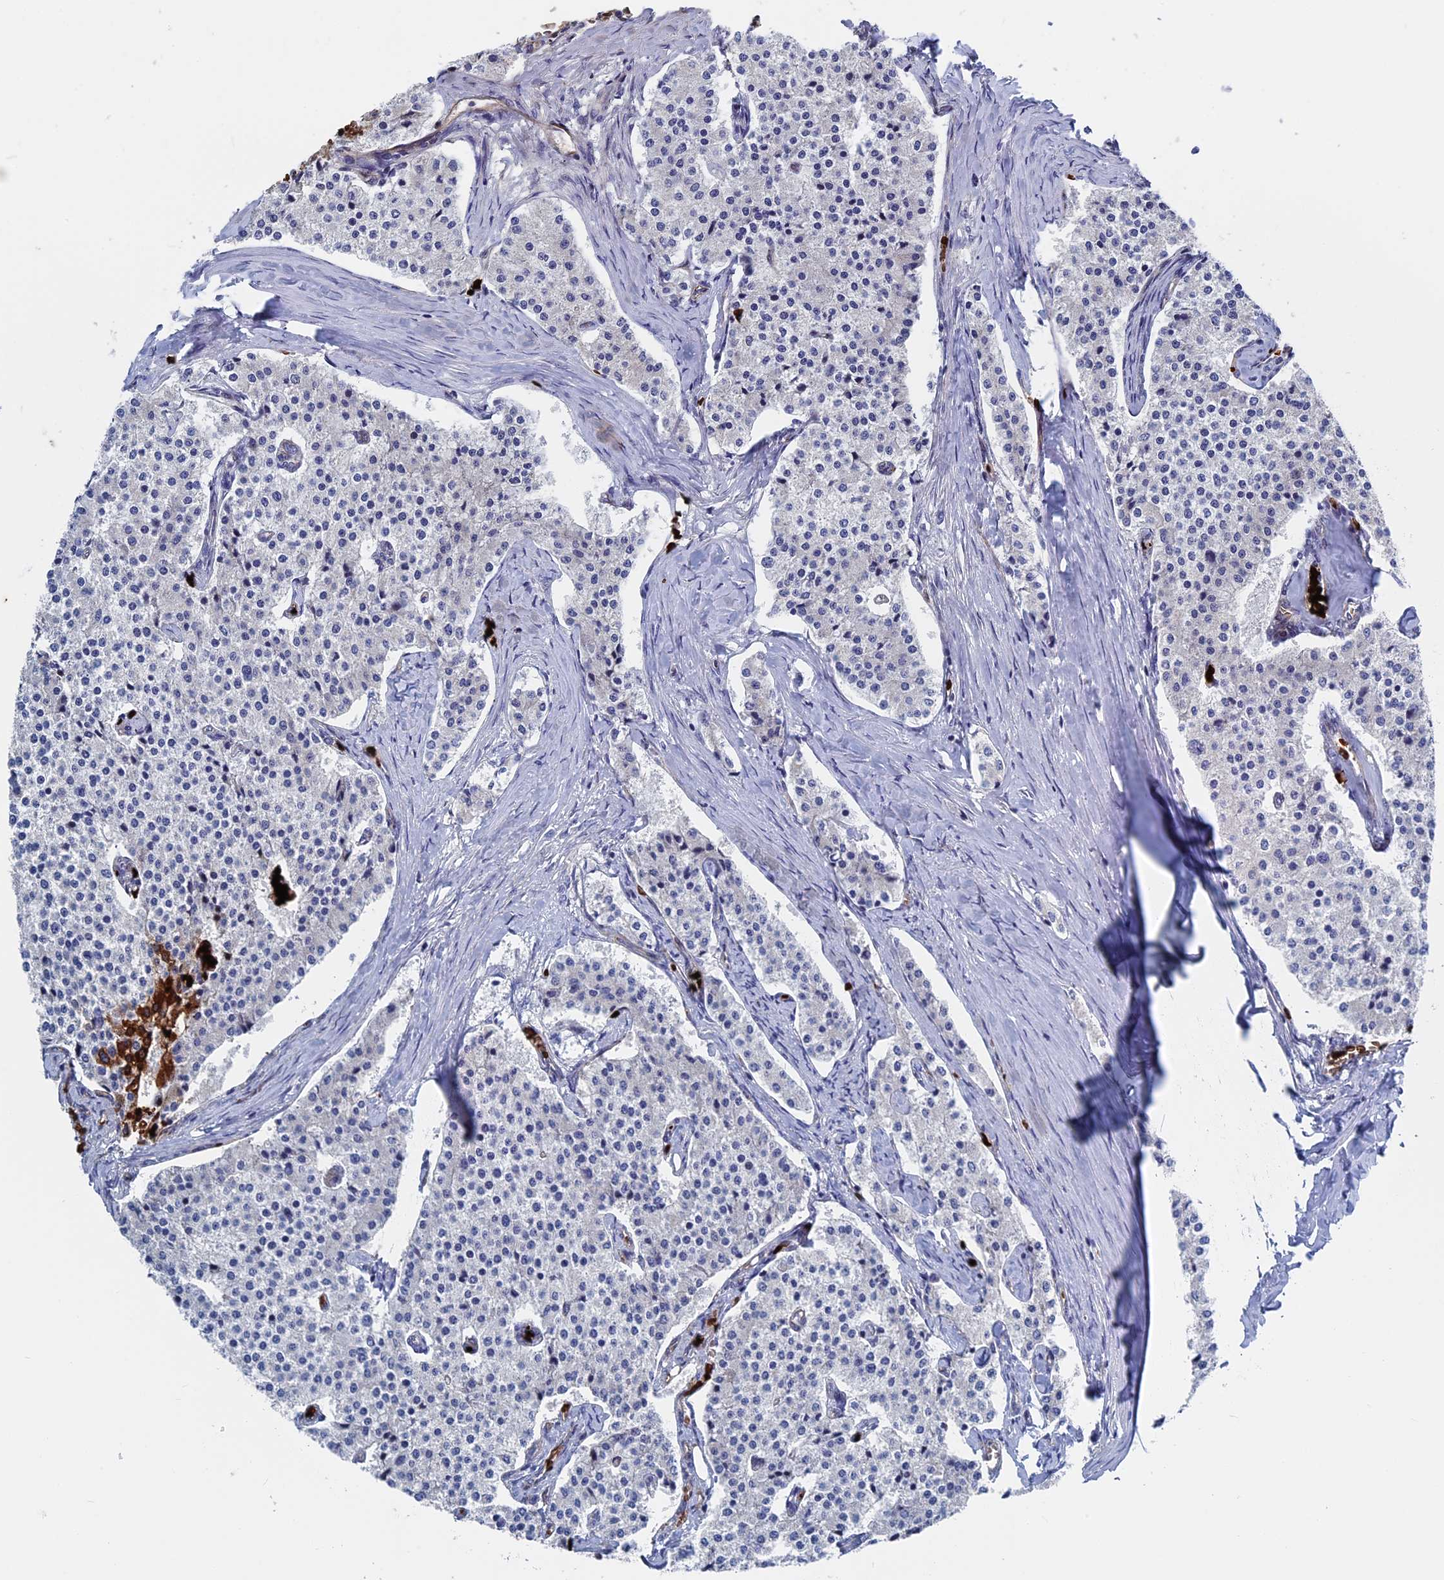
{"staining": {"intensity": "negative", "quantity": "none", "location": "none"}, "tissue": "carcinoid", "cell_type": "Tumor cells", "image_type": "cancer", "snomed": [{"axis": "morphology", "description": "Carcinoid, malignant, NOS"}, {"axis": "topography", "description": "Colon"}], "caption": "Immunohistochemistry (IHC) of human carcinoid reveals no staining in tumor cells.", "gene": "EXOSC9", "patient": {"sex": "female", "age": 52}}